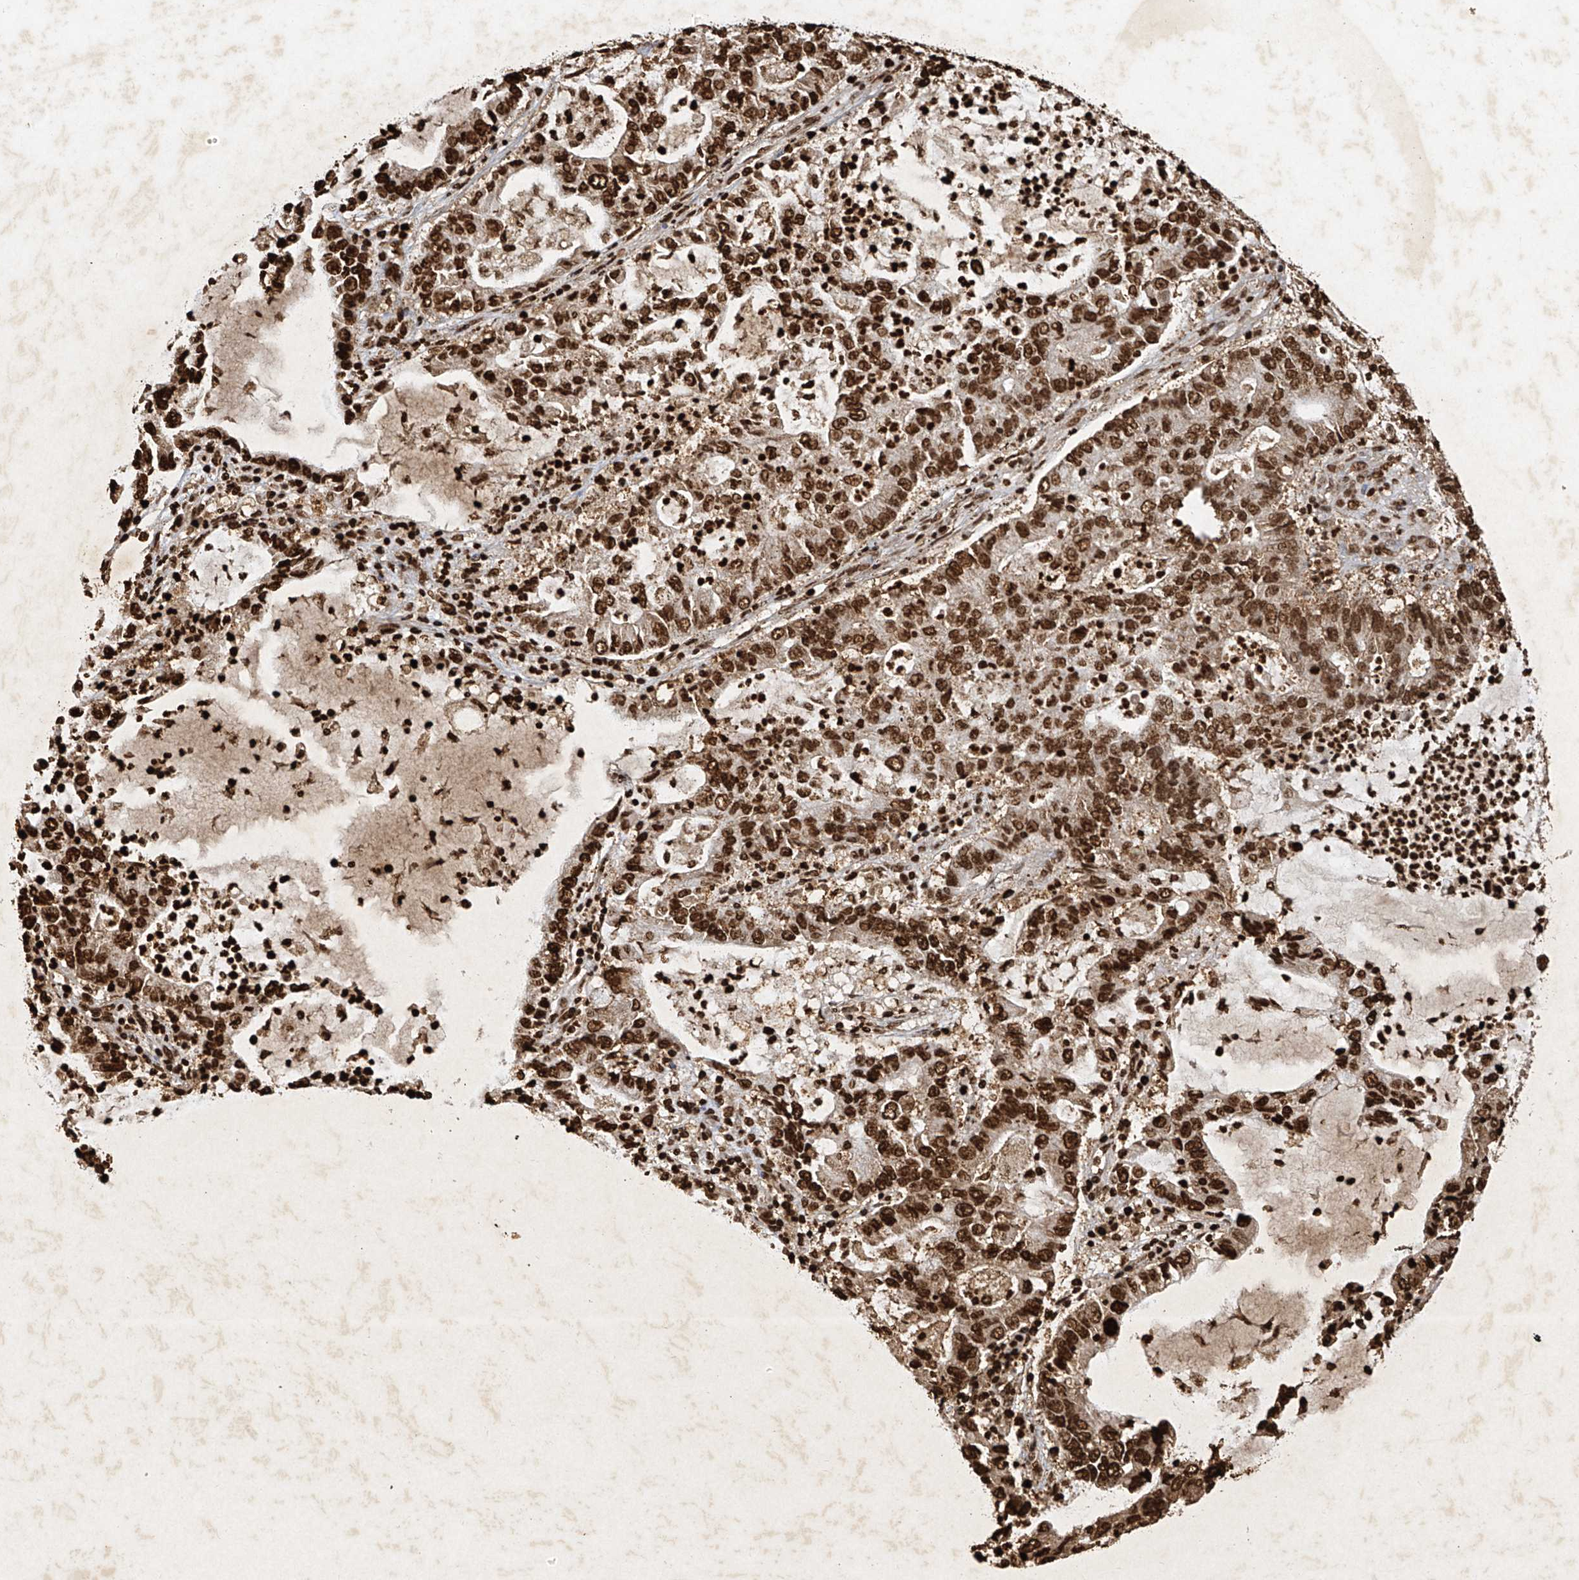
{"staining": {"intensity": "strong", "quantity": ">75%", "location": "cytoplasmic/membranous,nuclear"}, "tissue": "lung cancer", "cell_type": "Tumor cells", "image_type": "cancer", "snomed": [{"axis": "morphology", "description": "Adenocarcinoma, NOS"}, {"axis": "topography", "description": "Lung"}], "caption": "High-magnification brightfield microscopy of lung adenocarcinoma stained with DAB (3,3'-diaminobenzidine) (brown) and counterstained with hematoxylin (blue). tumor cells exhibit strong cytoplasmic/membranous and nuclear staining is identified in approximately>75% of cells.", "gene": "ATRIP", "patient": {"sex": "female", "age": 51}}